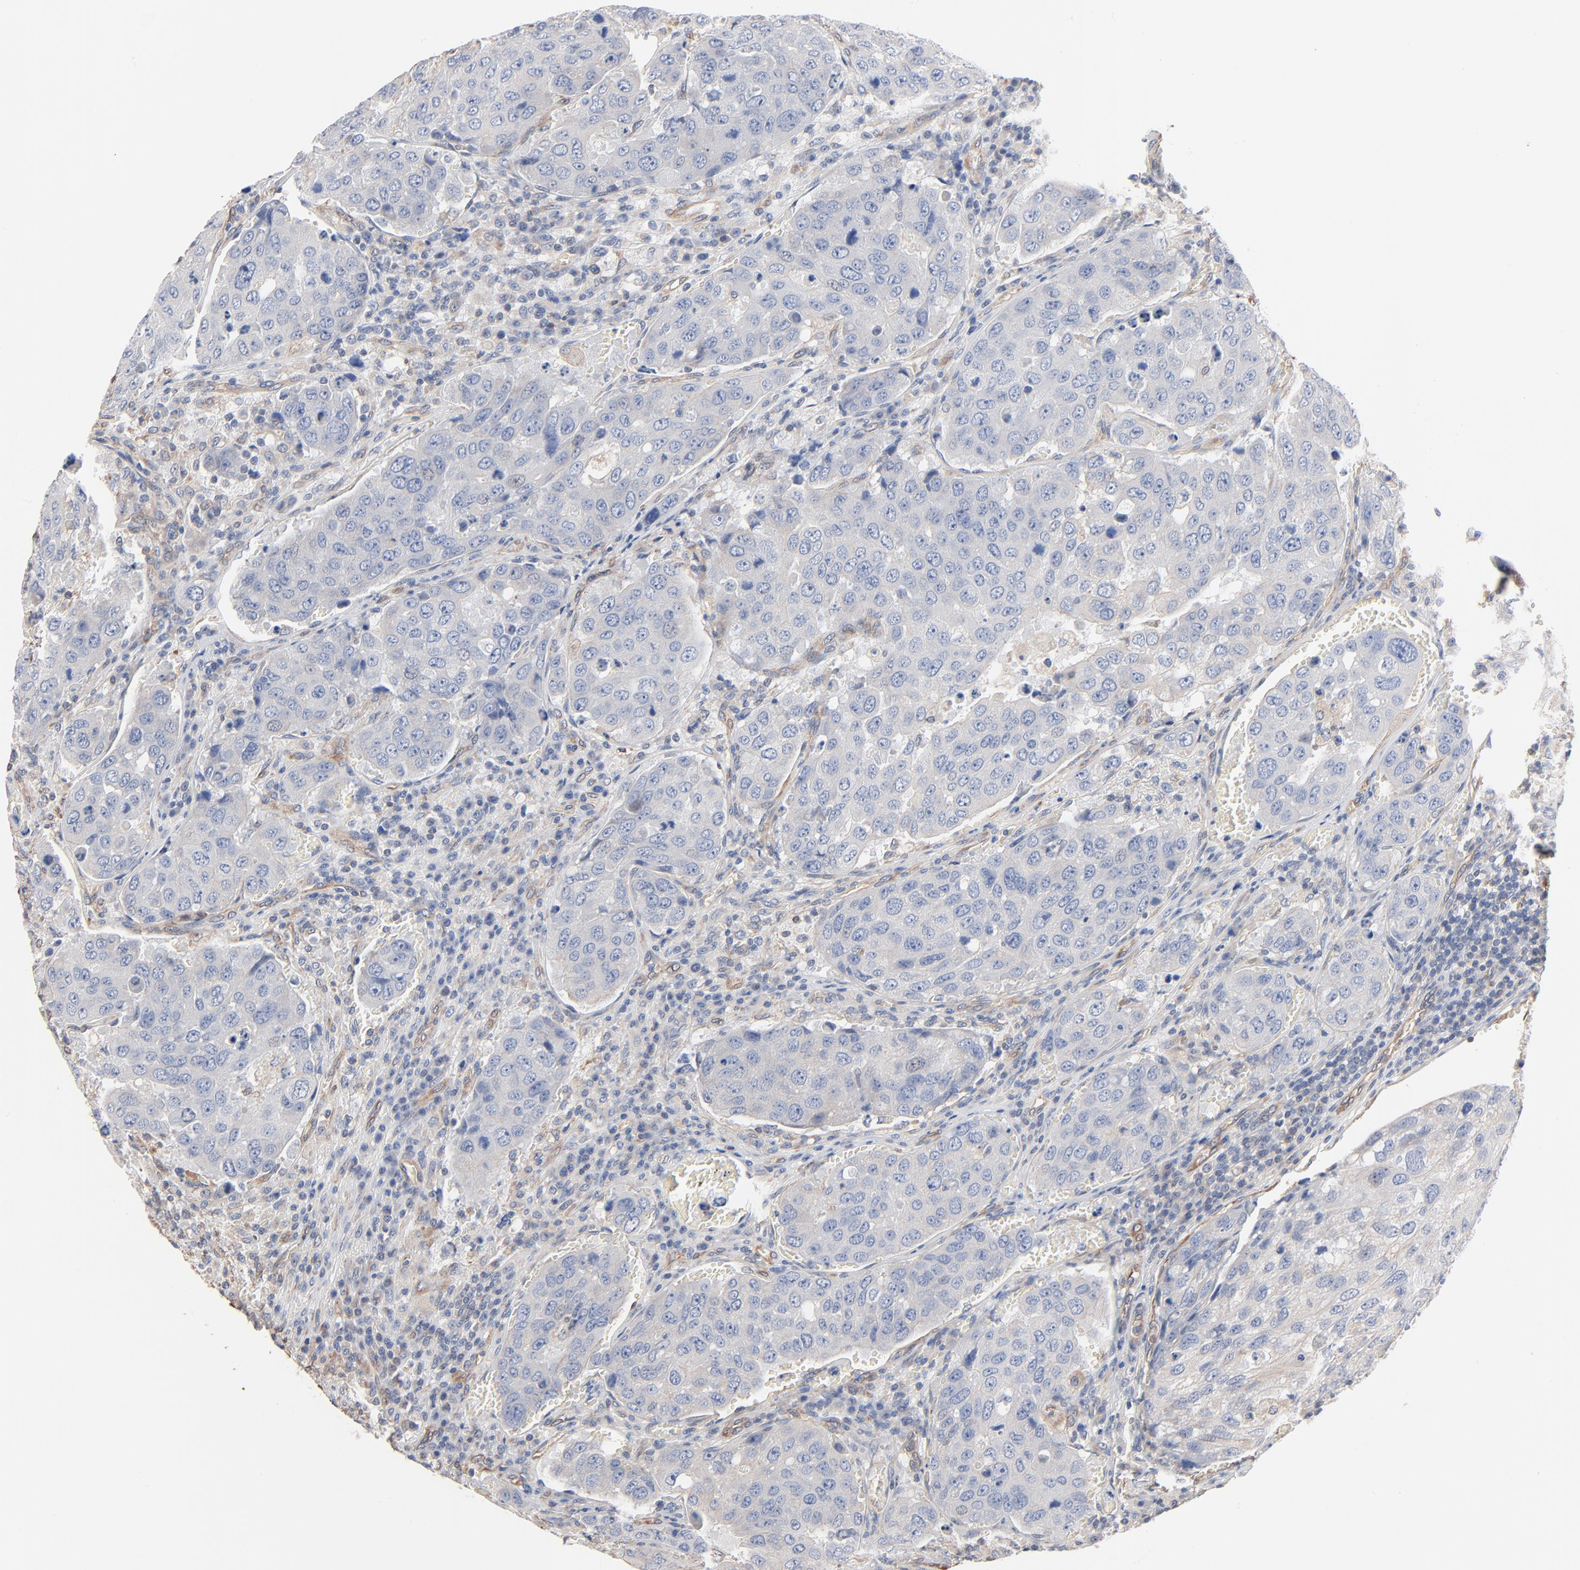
{"staining": {"intensity": "negative", "quantity": "none", "location": "none"}, "tissue": "urothelial cancer", "cell_type": "Tumor cells", "image_type": "cancer", "snomed": [{"axis": "morphology", "description": "Urothelial carcinoma, High grade"}, {"axis": "topography", "description": "Lymph node"}, {"axis": "topography", "description": "Urinary bladder"}], "caption": "DAB immunohistochemical staining of urothelial cancer shows no significant staining in tumor cells.", "gene": "ABCD4", "patient": {"sex": "male", "age": 51}}